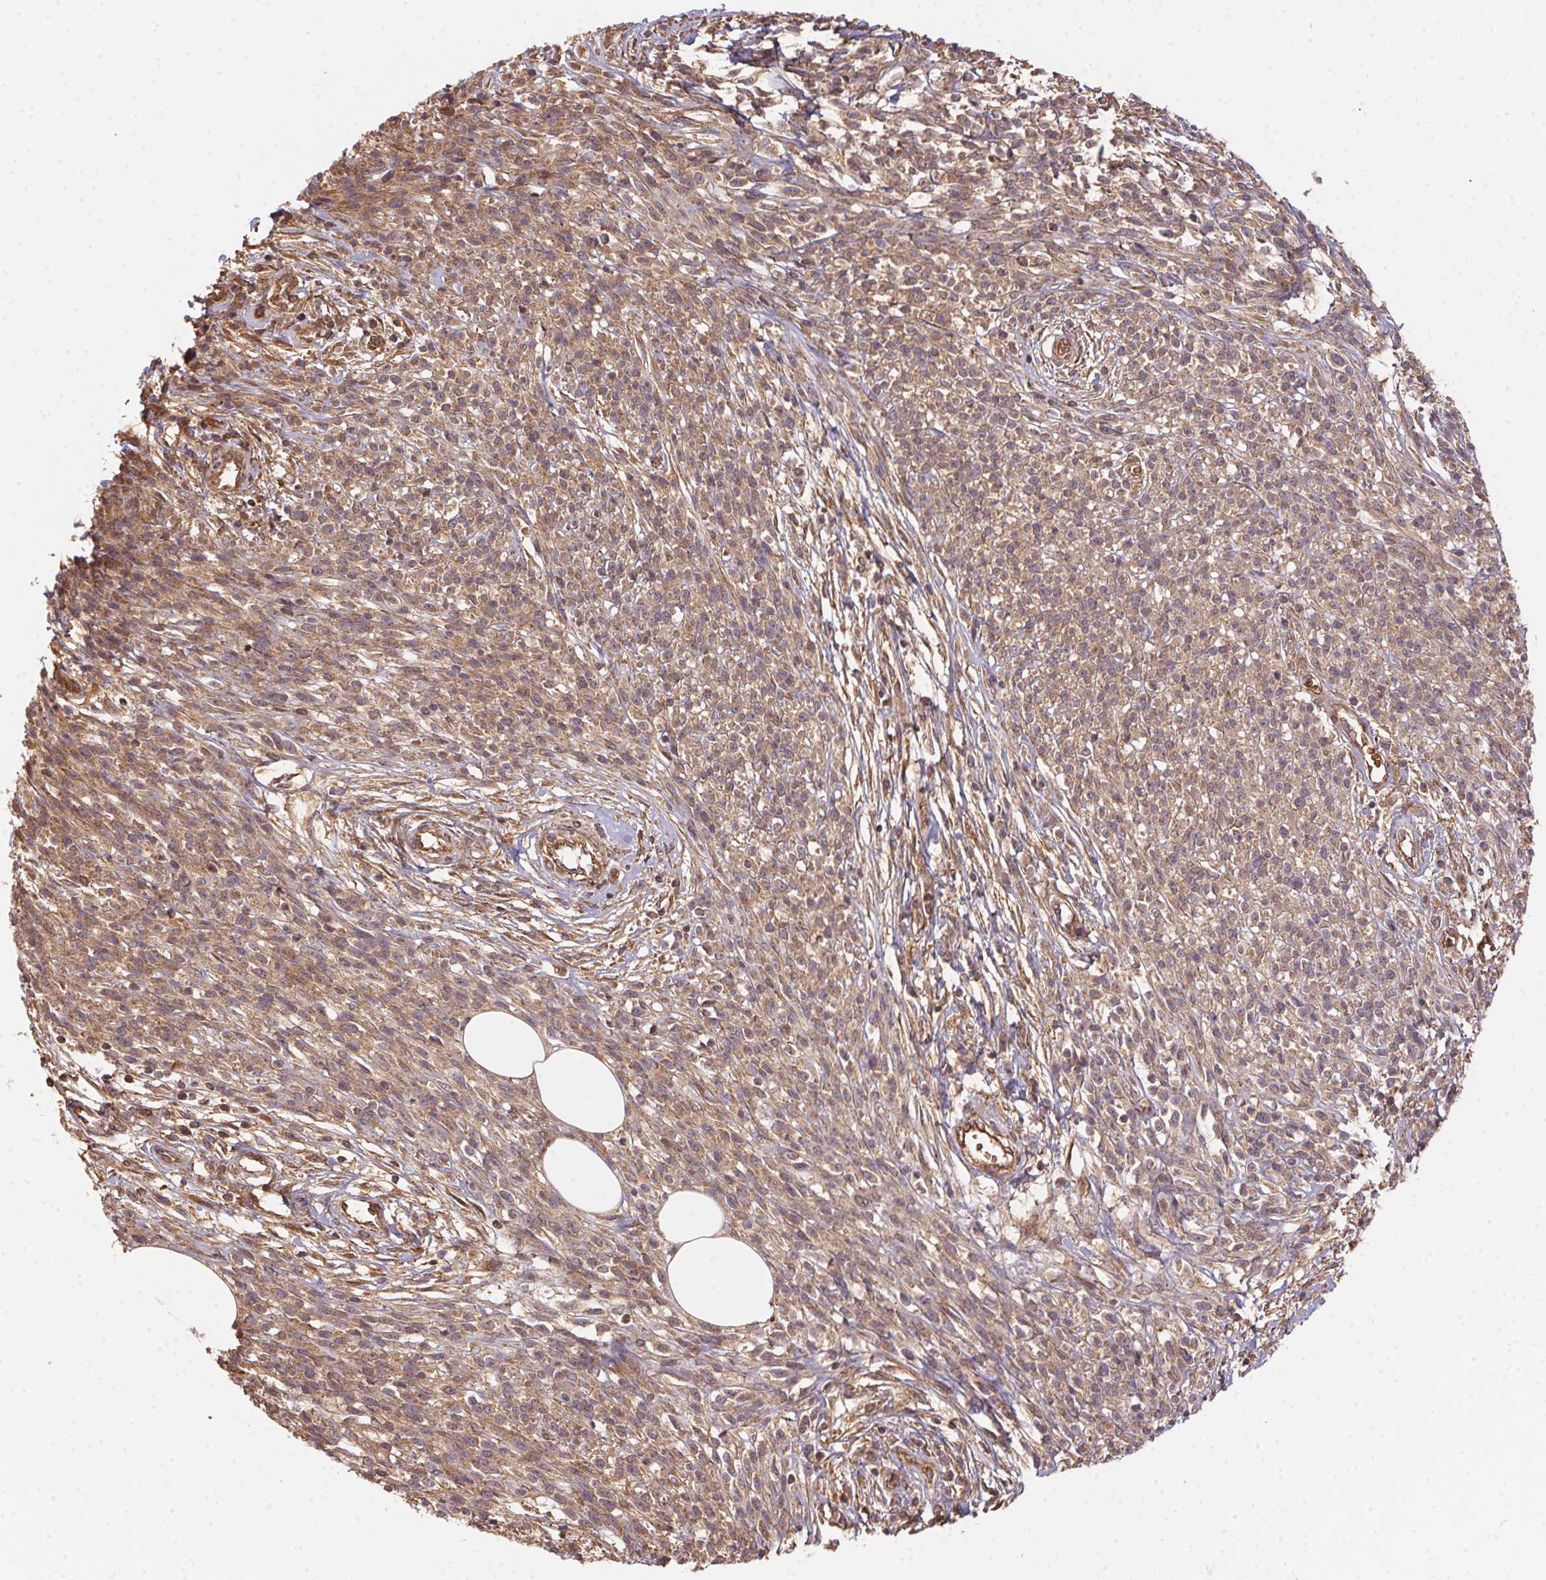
{"staining": {"intensity": "moderate", "quantity": ">75%", "location": "cytoplasmic/membranous"}, "tissue": "melanoma", "cell_type": "Tumor cells", "image_type": "cancer", "snomed": [{"axis": "morphology", "description": "Malignant melanoma, NOS"}, {"axis": "topography", "description": "Skin"}, {"axis": "topography", "description": "Skin of trunk"}], "caption": "Malignant melanoma stained with a protein marker exhibits moderate staining in tumor cells.", "gene": "USE1", "patient": {"sex": "male", "age": 74}}